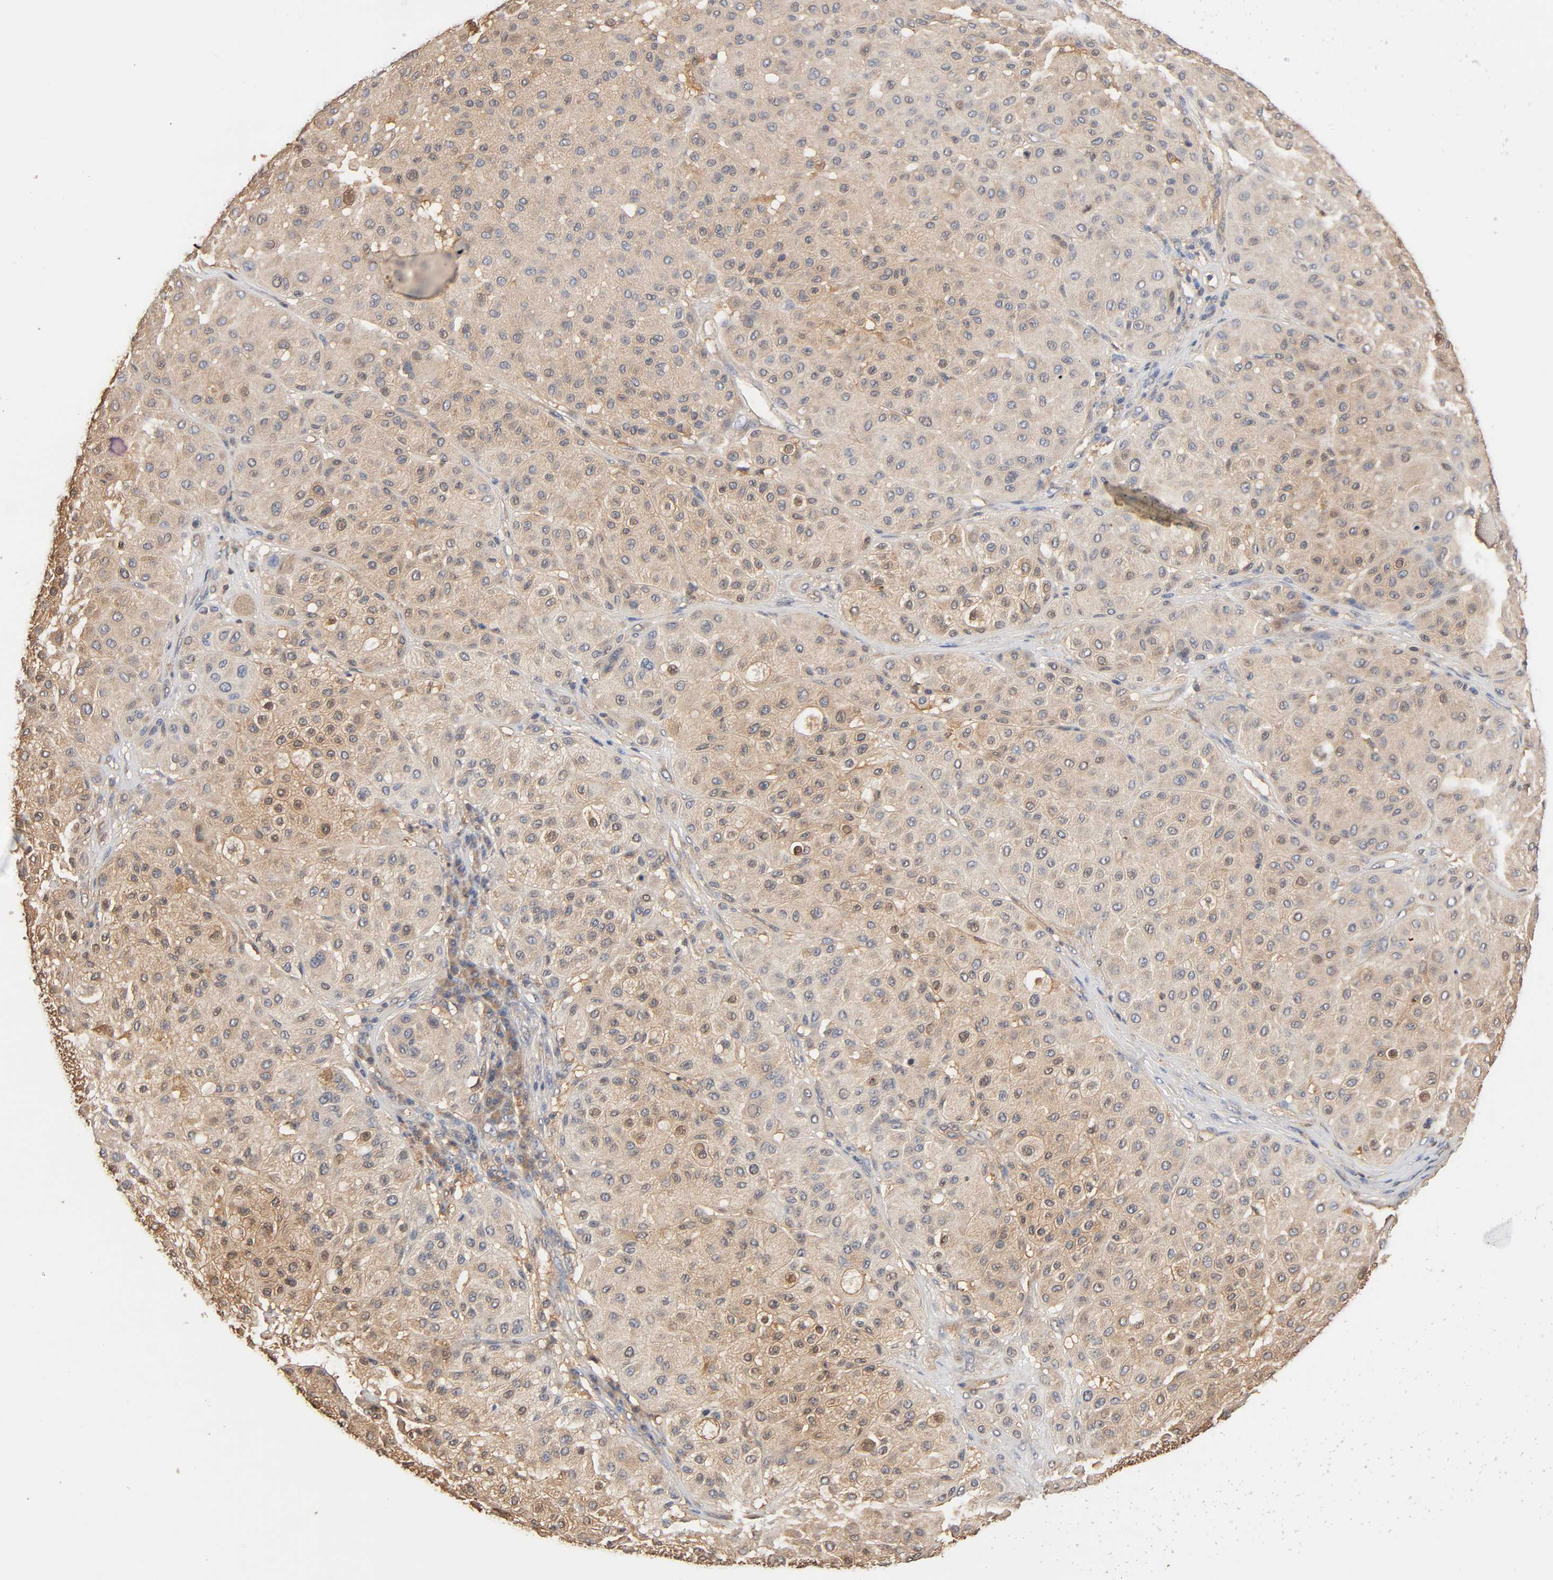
{"staining": {"intensity": "weak", "quantity": ">75%", "location": "cytoplasmic/membranous"}, "tissue": "melanoma", "cell_type": "Tumor cells", "image_type": "cancer", "snomed": [{"axis": "morphology", "description": "Normal tissue, NOS"}, {"axis": "morphology", "description": "Malignant melanoma, Metastatic site"}, {"axis": "topography", "description": "Skin"}], "caption": "This image reveals immunohistochemistry (IHC) staining of human malignant melanoma (metastatic site), with low weak cytoplasmic/membranous positivity in approximately >75% of tumor cells.", "gene": "ALDOA", "patient": {"sex": "male", "age": 41}}